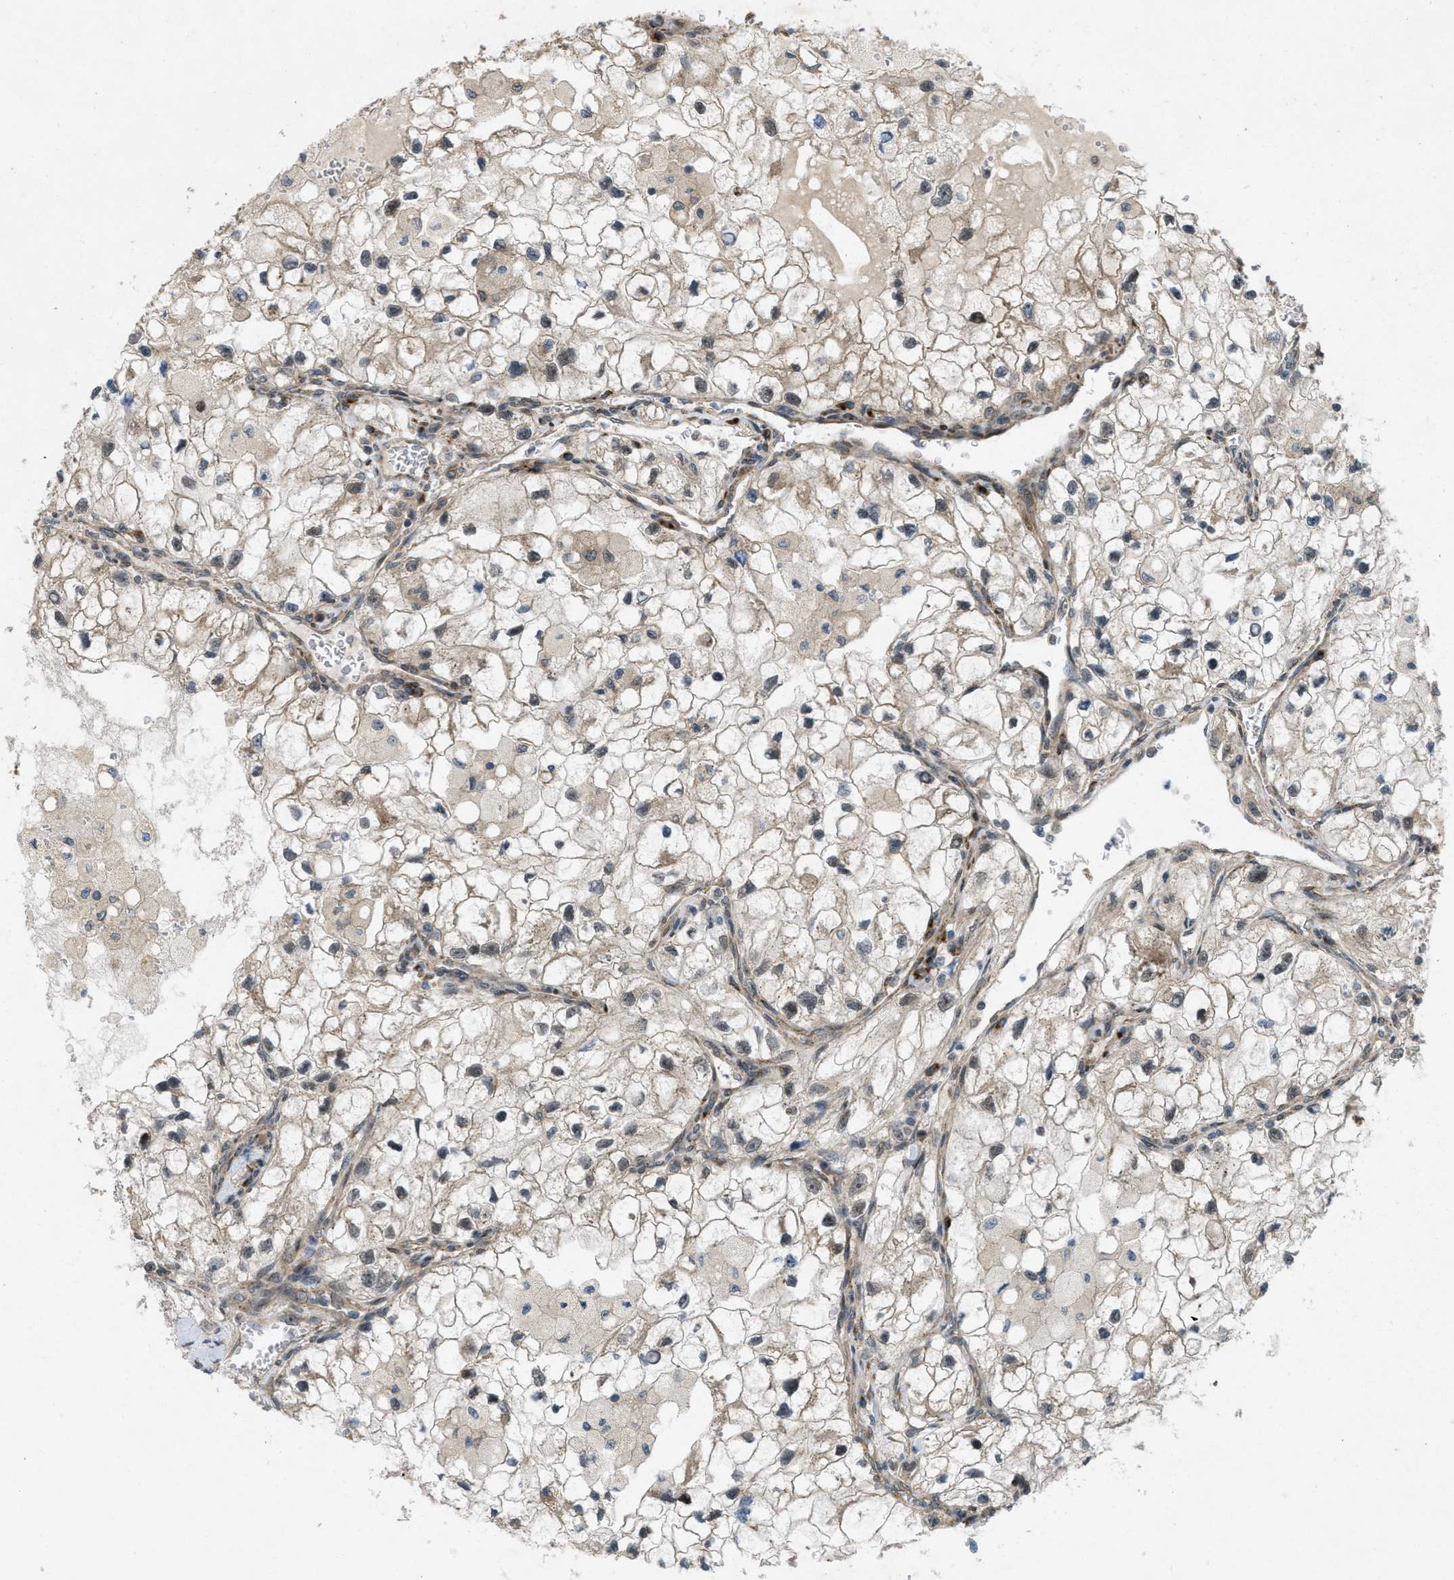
{"staining": {"intensity": "negative", "quantity": "none", "location": "none"}, "tissue": "renal cancer", "cell_type": "Tumor cells", "image_type": "cancer", "snomed": [{"axis": "morphology", "description": "Adenocarcinoma, NOS"}, {"axis": "topography", "description": "Kidney"}], "caption": "Immunohistochemical staining of human adenocarcinoma (renal) displays no significant staining in tumor cells. Nuclei are stained in blue.", "gene": "IFNLR1", "patient": {"sex": "female", "age": 70}}